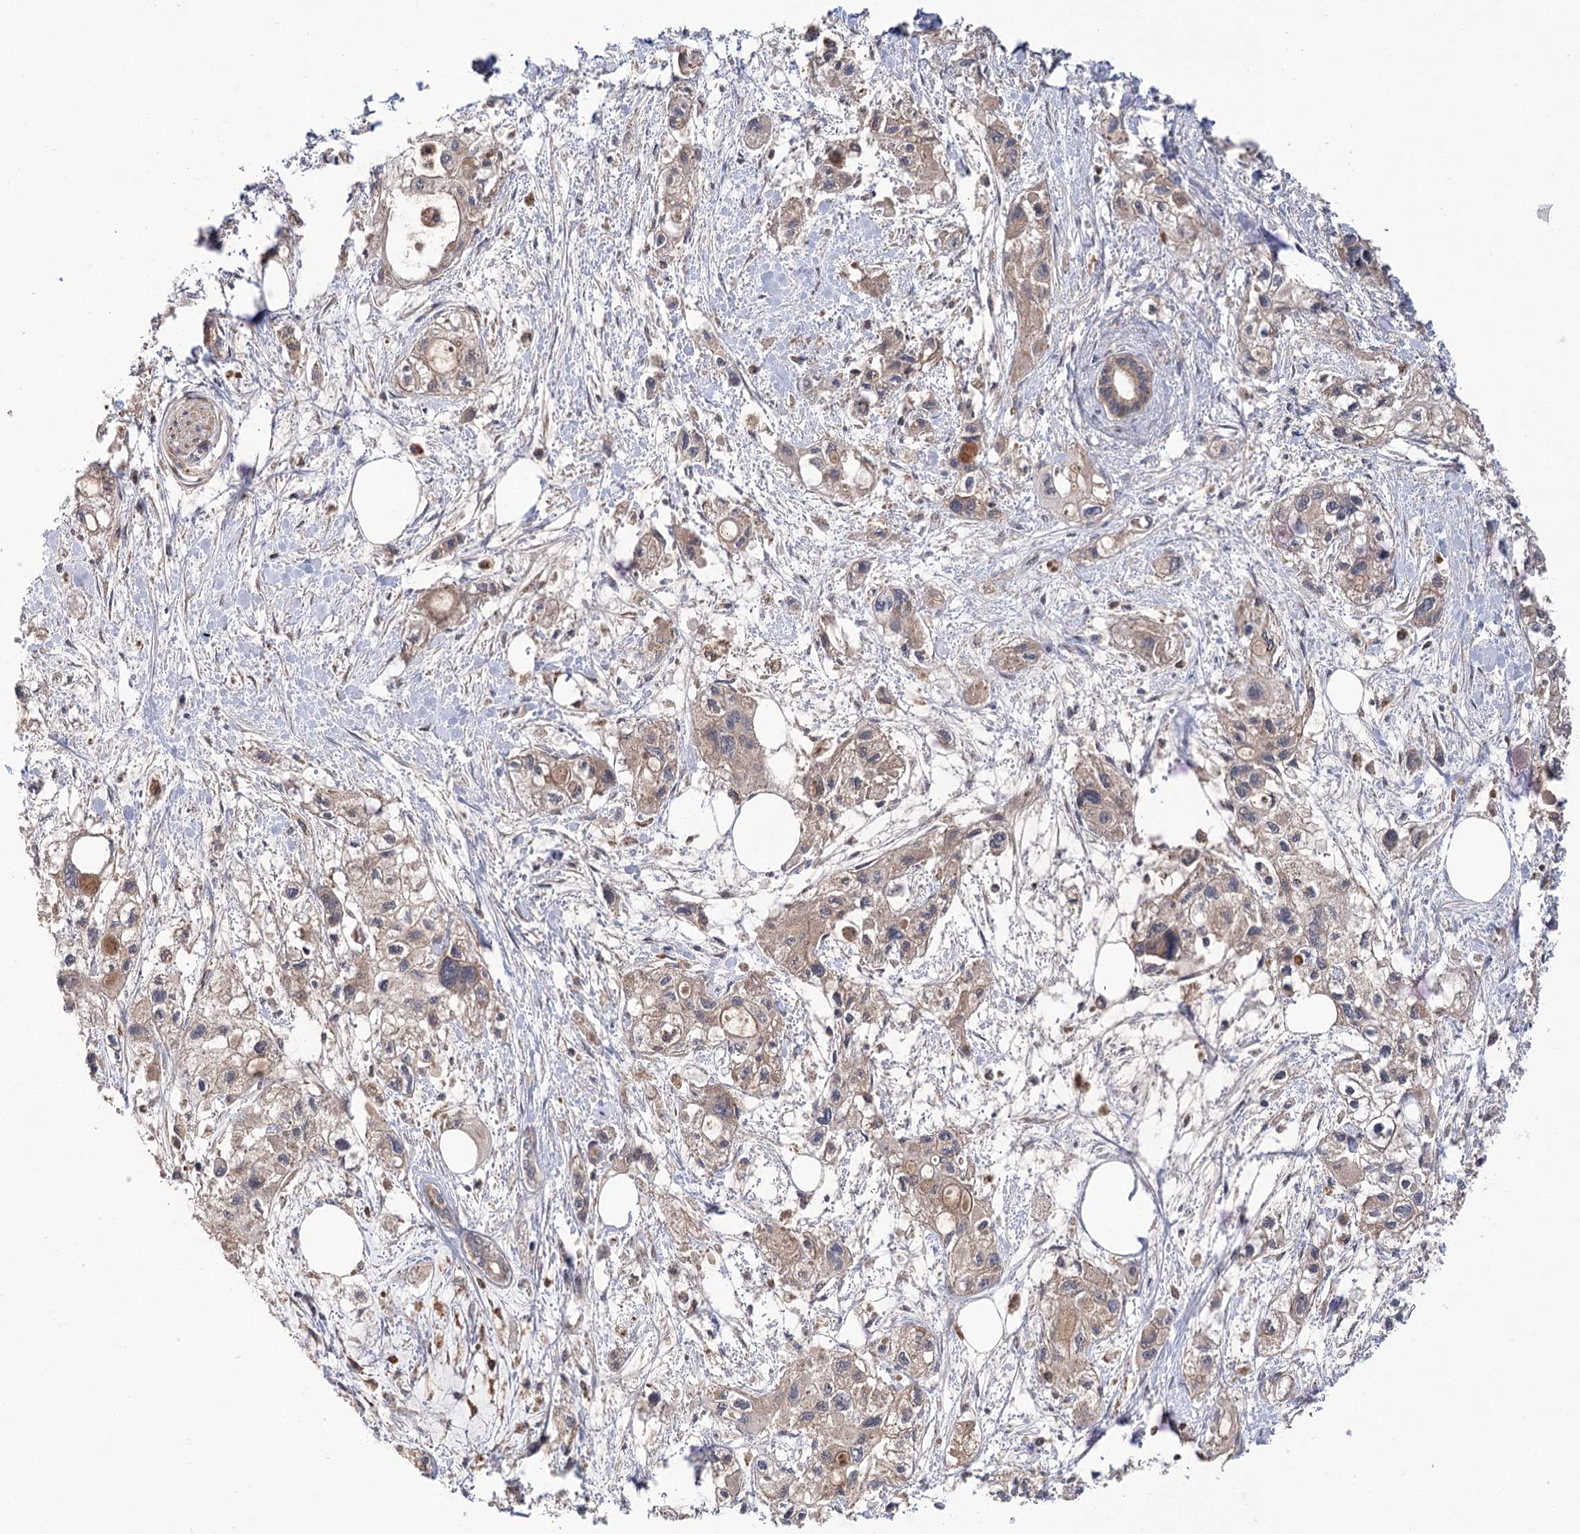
{"staining": {"intensity": "weak", "quantity": ">75%", "location": "cytoplasmic/membranous"}, "tissue": "pancreatic cancer", "cell_type": "Tumor cells", "image_type": "cancer", "snomed": [{"axis": "morphology", "description": "Adenocarcinoma, NOS"}, {"axis": "topography", "description": "Pancreas"}], "caption": "Immunohistochemistry of pancreatic adenocarcinoma reveals low levels of weak cytoplasmic/membranous positivity in approximately >75% of tumor cells.", "gene": "VPS37B", "patient": {"sex": "male", "age": 75}}